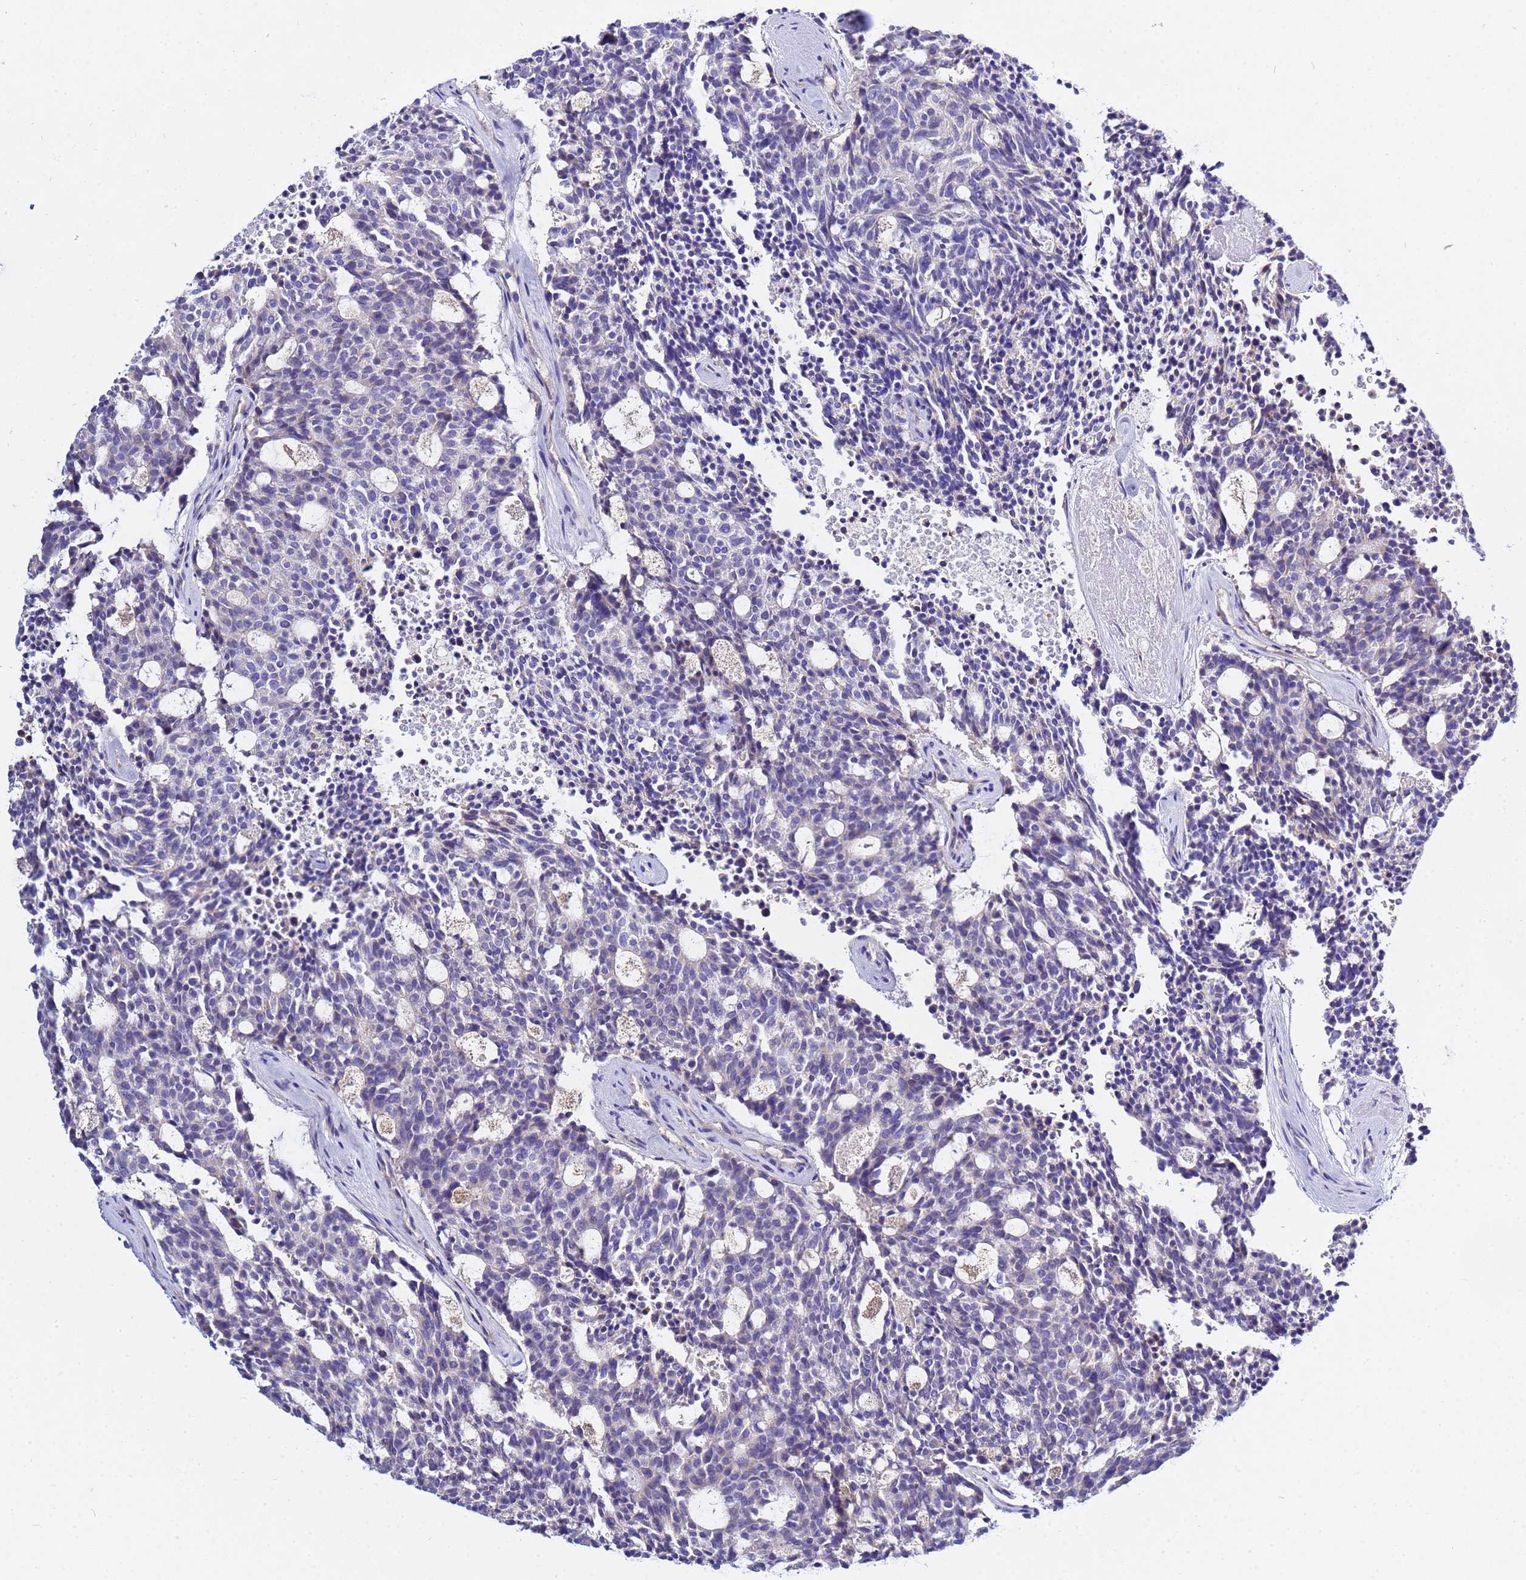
{"staining": {"intensity": "negative", "quantity": "none", "location": "none"}, "tissue": "carcinoid", "cell_type": "Tumor cells", "image_type": "cancer", "snomed": [{"axis": "morphology", "description": "Carcinoid, malignant, NOS"}, {"axis": "topography", "description": "Pancreas"}], "caption": "This image is of carcinoid stained with immunohistochemistry (IHC) to label a protein in brown with the nuclei are counter-stained blue. There is no staining in tumor cells.", "gene": "USP18", "patient": {"sex": "female", "age": 54}}